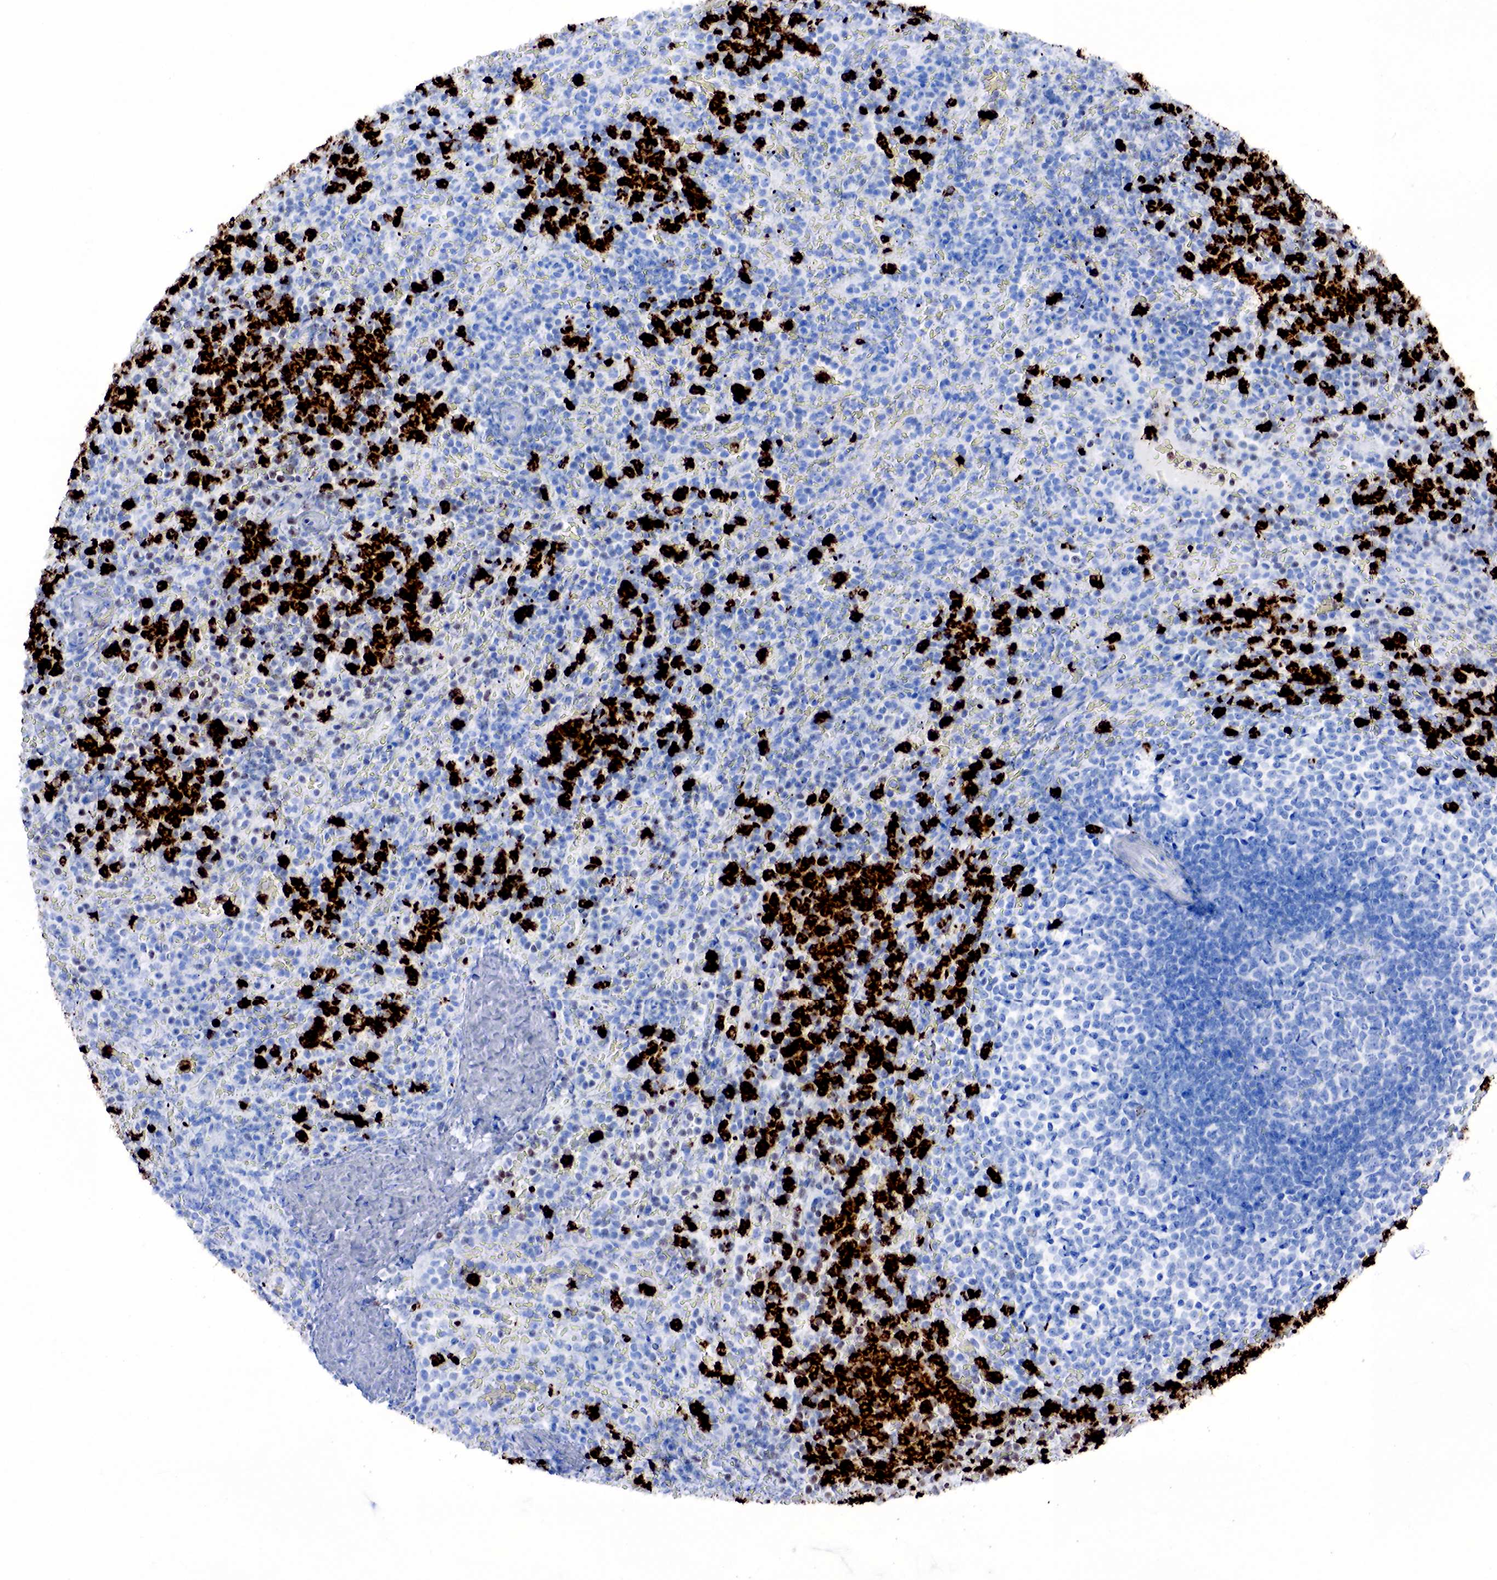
{"staining": {"intensity": "strong", "quantity": "<25%", "location": "cytoplasmic/membranous"}, "tissue": "spleen", "cell_type": "Cells in red pulp", "image_type": "normal", "snomed": [{"axis": "morphology", "description": "Normal tissue, NOS"}, {"axis": "topography", "description": "Spleen"}], "caption": "DAB (3,3'-diaminobenzidine) immunohistochemical staining of unremarkable spleen shows strong cytoplasmic/membranous protein expression in approximately <25% of cells in red pulp.", "gene": "FUT4", "patient": {"sex": "female", "age": 21}}